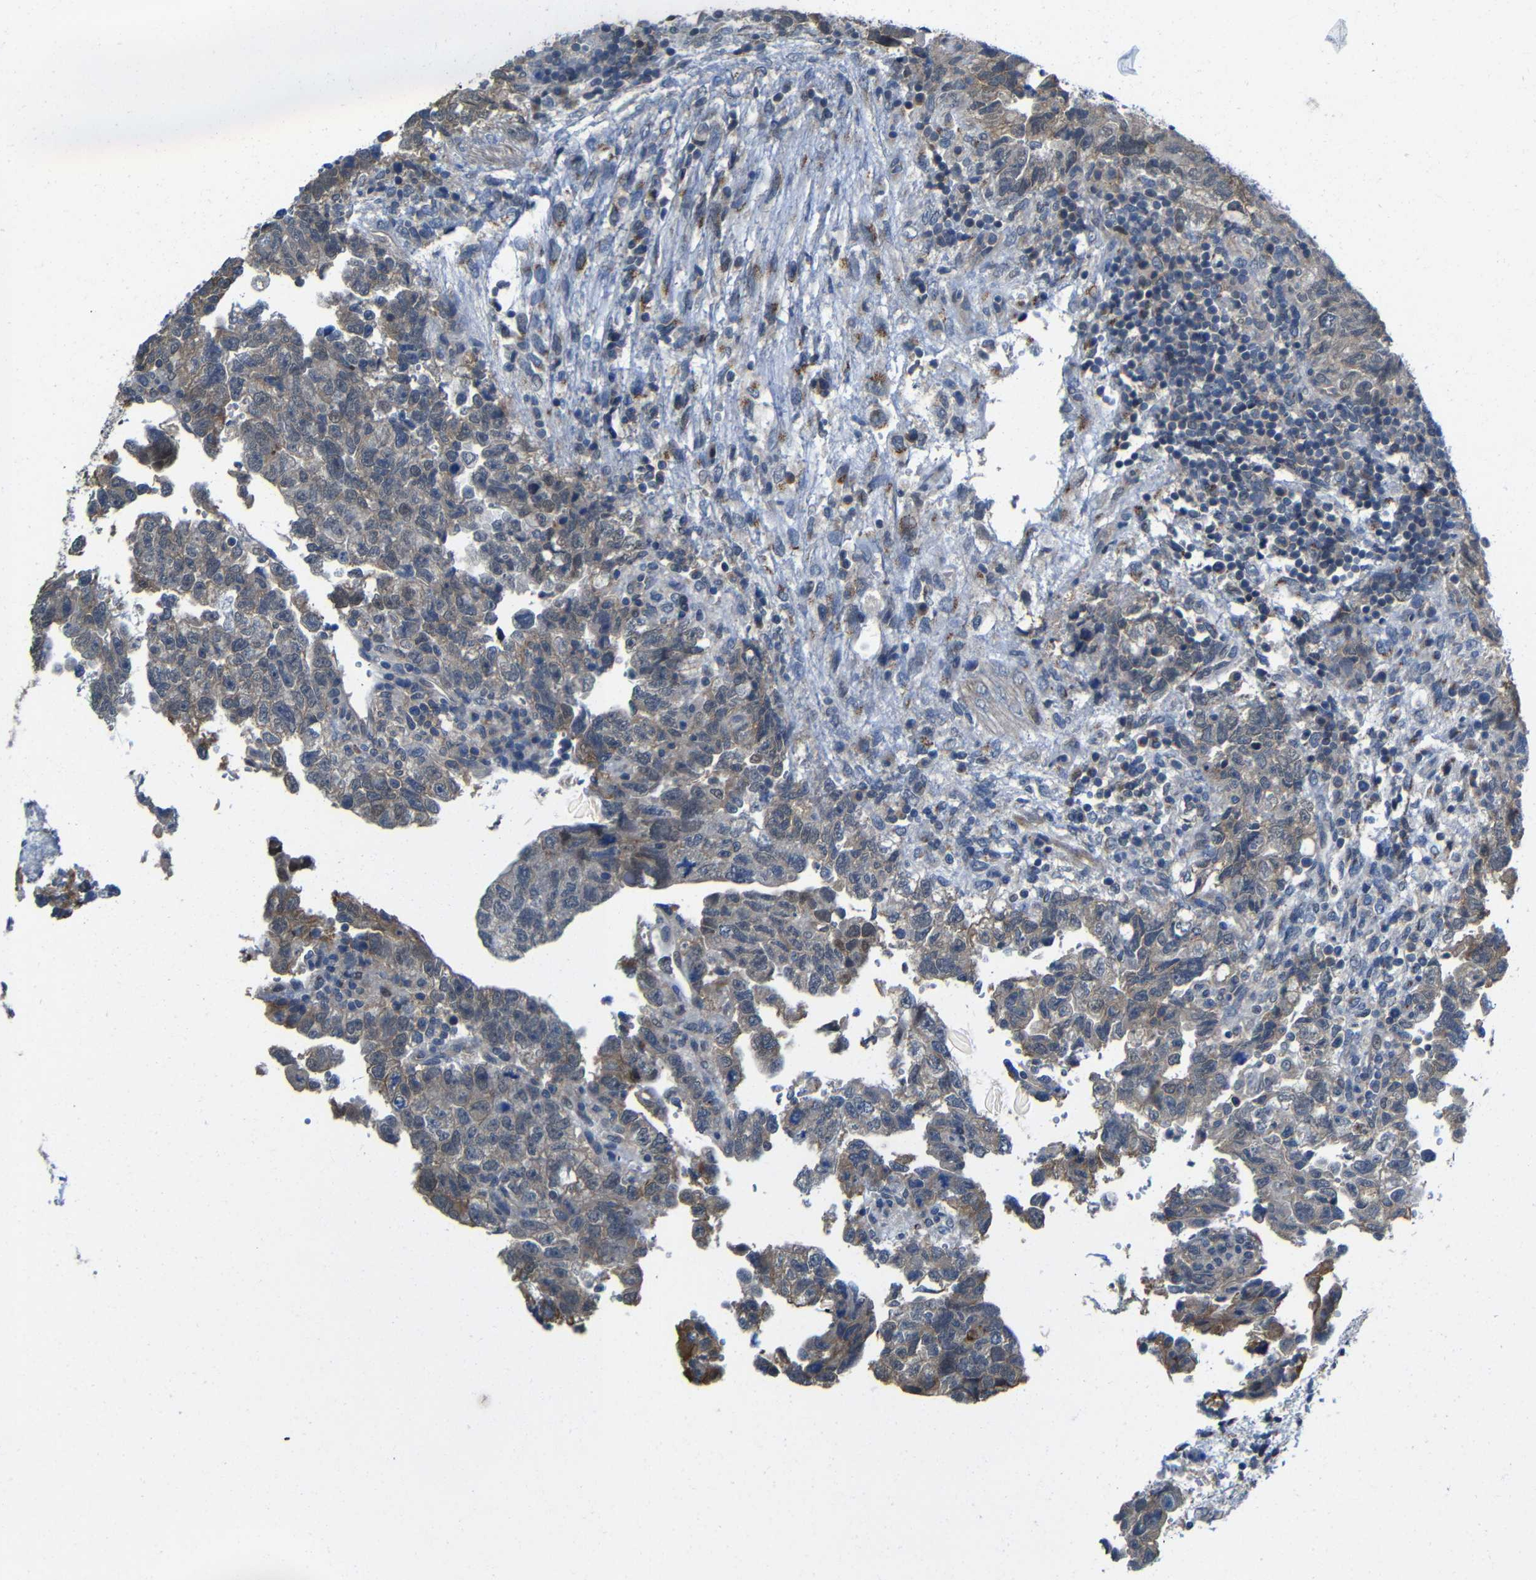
{"staining": {"intensity": "weak", "quantity": "25%-75%", "location": "cytoplasmic/membranous"}, "tissue": "testis cancer", "cell_type": "Tumor cells", "image_type": "cancer", "snomed": [{"axis": "morphology", "description": "Carcinoma, Embryonal, NOS"}, {"axis": "topography", "description": "Testis"}], "caption": "DAB (3,3'-diaminobenzidine) immunohistochemical staining of testis embryonal carcinoma displays weak cytoplasmic/membranous protein positivity in about 25%-75% of tumor cells. The staining was performed using DAB, with brown indicating positive protein expression. Nuclei are stained blue with hematoxylin.", "gene": "ZNF90", "patient": {"sex": "male", "age": 36}}